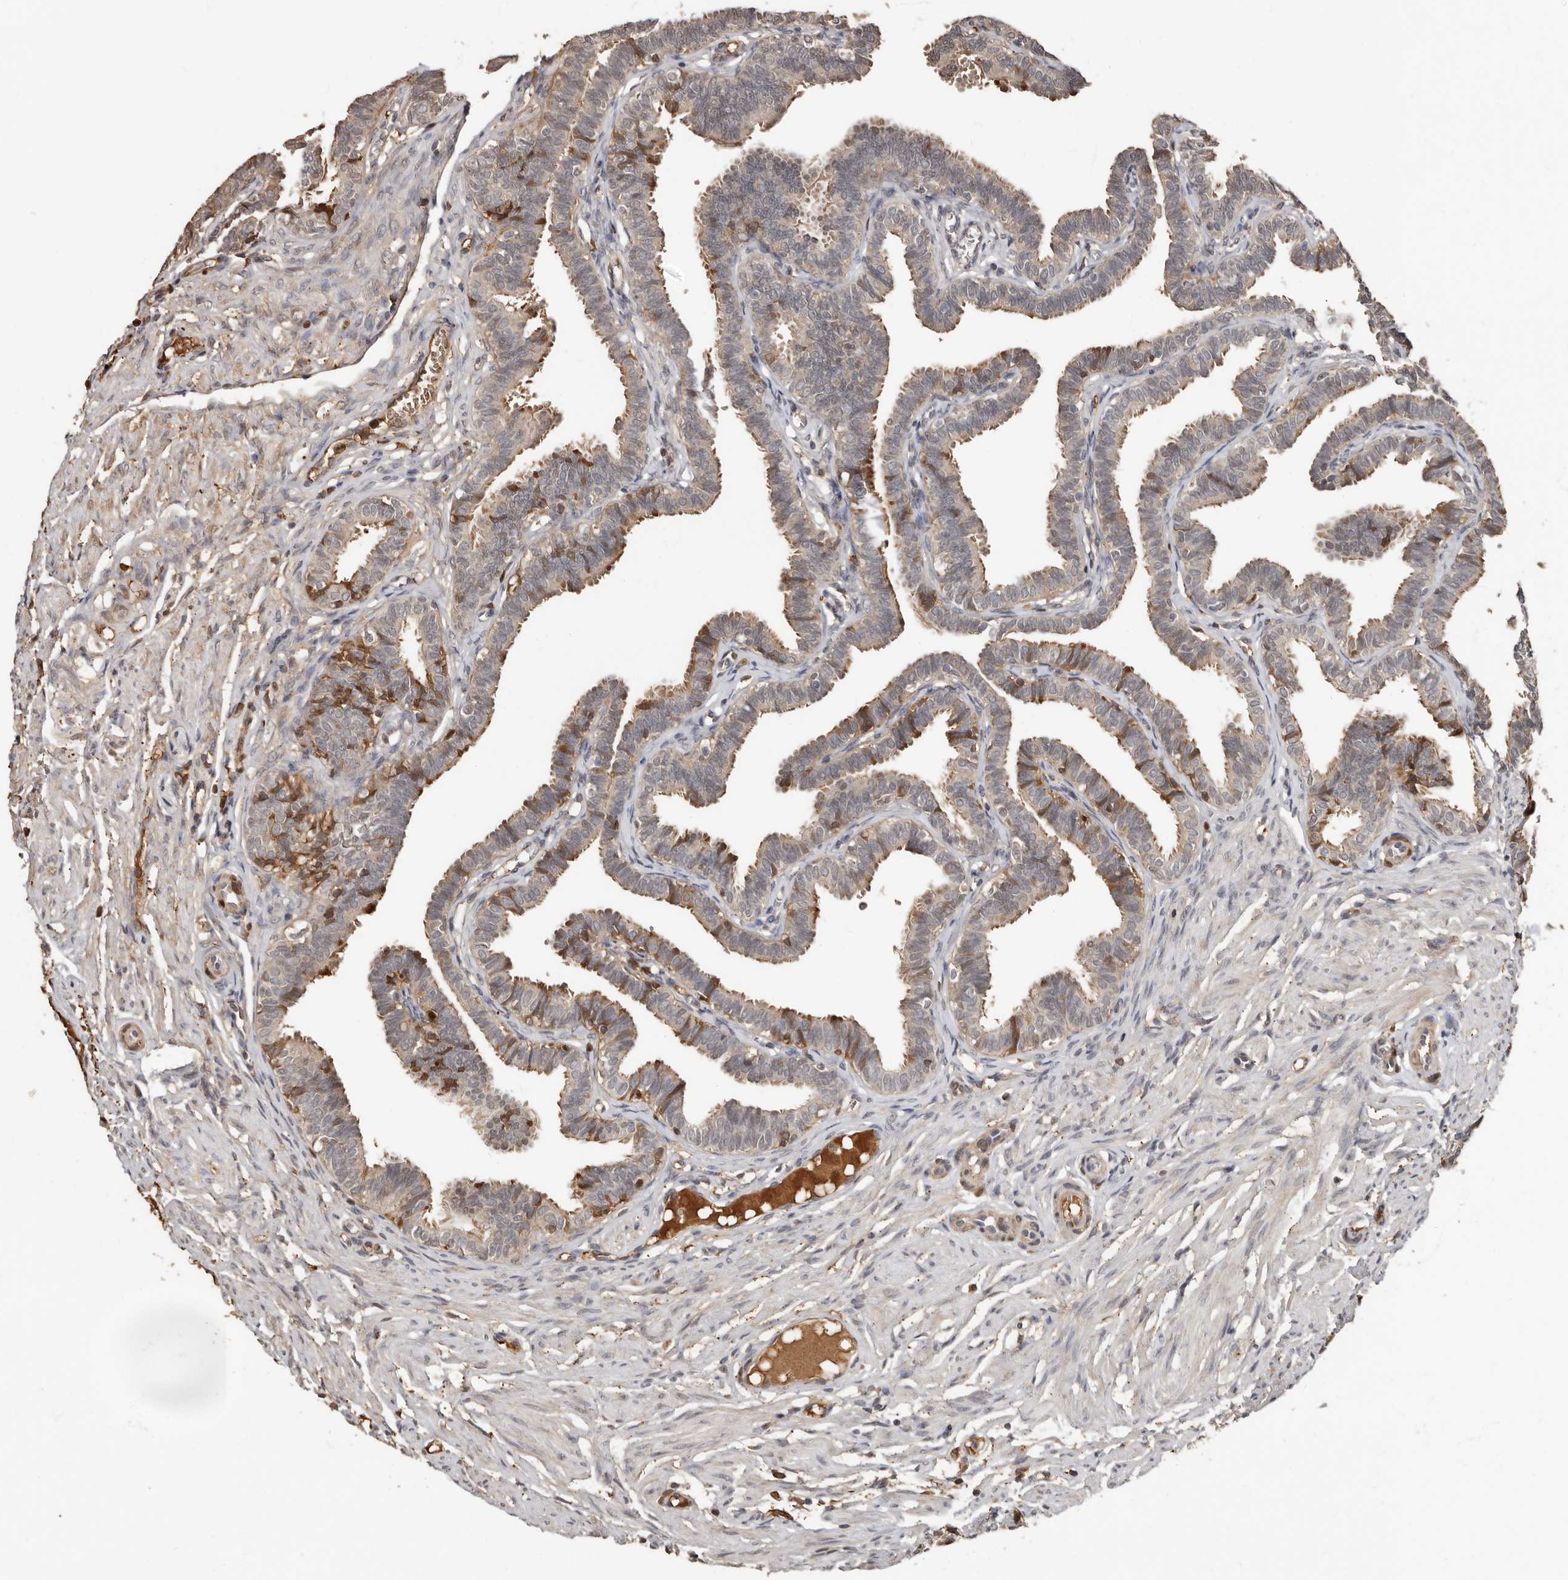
{"staining": {"intensity": "weak", "quantity": ">75%", "location": "cytoplasmic/membranous"}, "tissue": "fallopian tube", "cell_type": "Glandular cells", "image_type": "normal", "snomed": [{"axis": "morphology", "description": "Normal tissue, NOS"}, {"axis": "topography", "description": "Fallopian tube"}, {"axis": "topography", "description": "Ovary"}], "caption": "A brown stain highlights weak cytoplasmic/membranous positivity of a protein in glandular cells of unremarkable fallopian tube.", "gene": "LRGUK", "patient": {"sex": "female", "age": 23}}